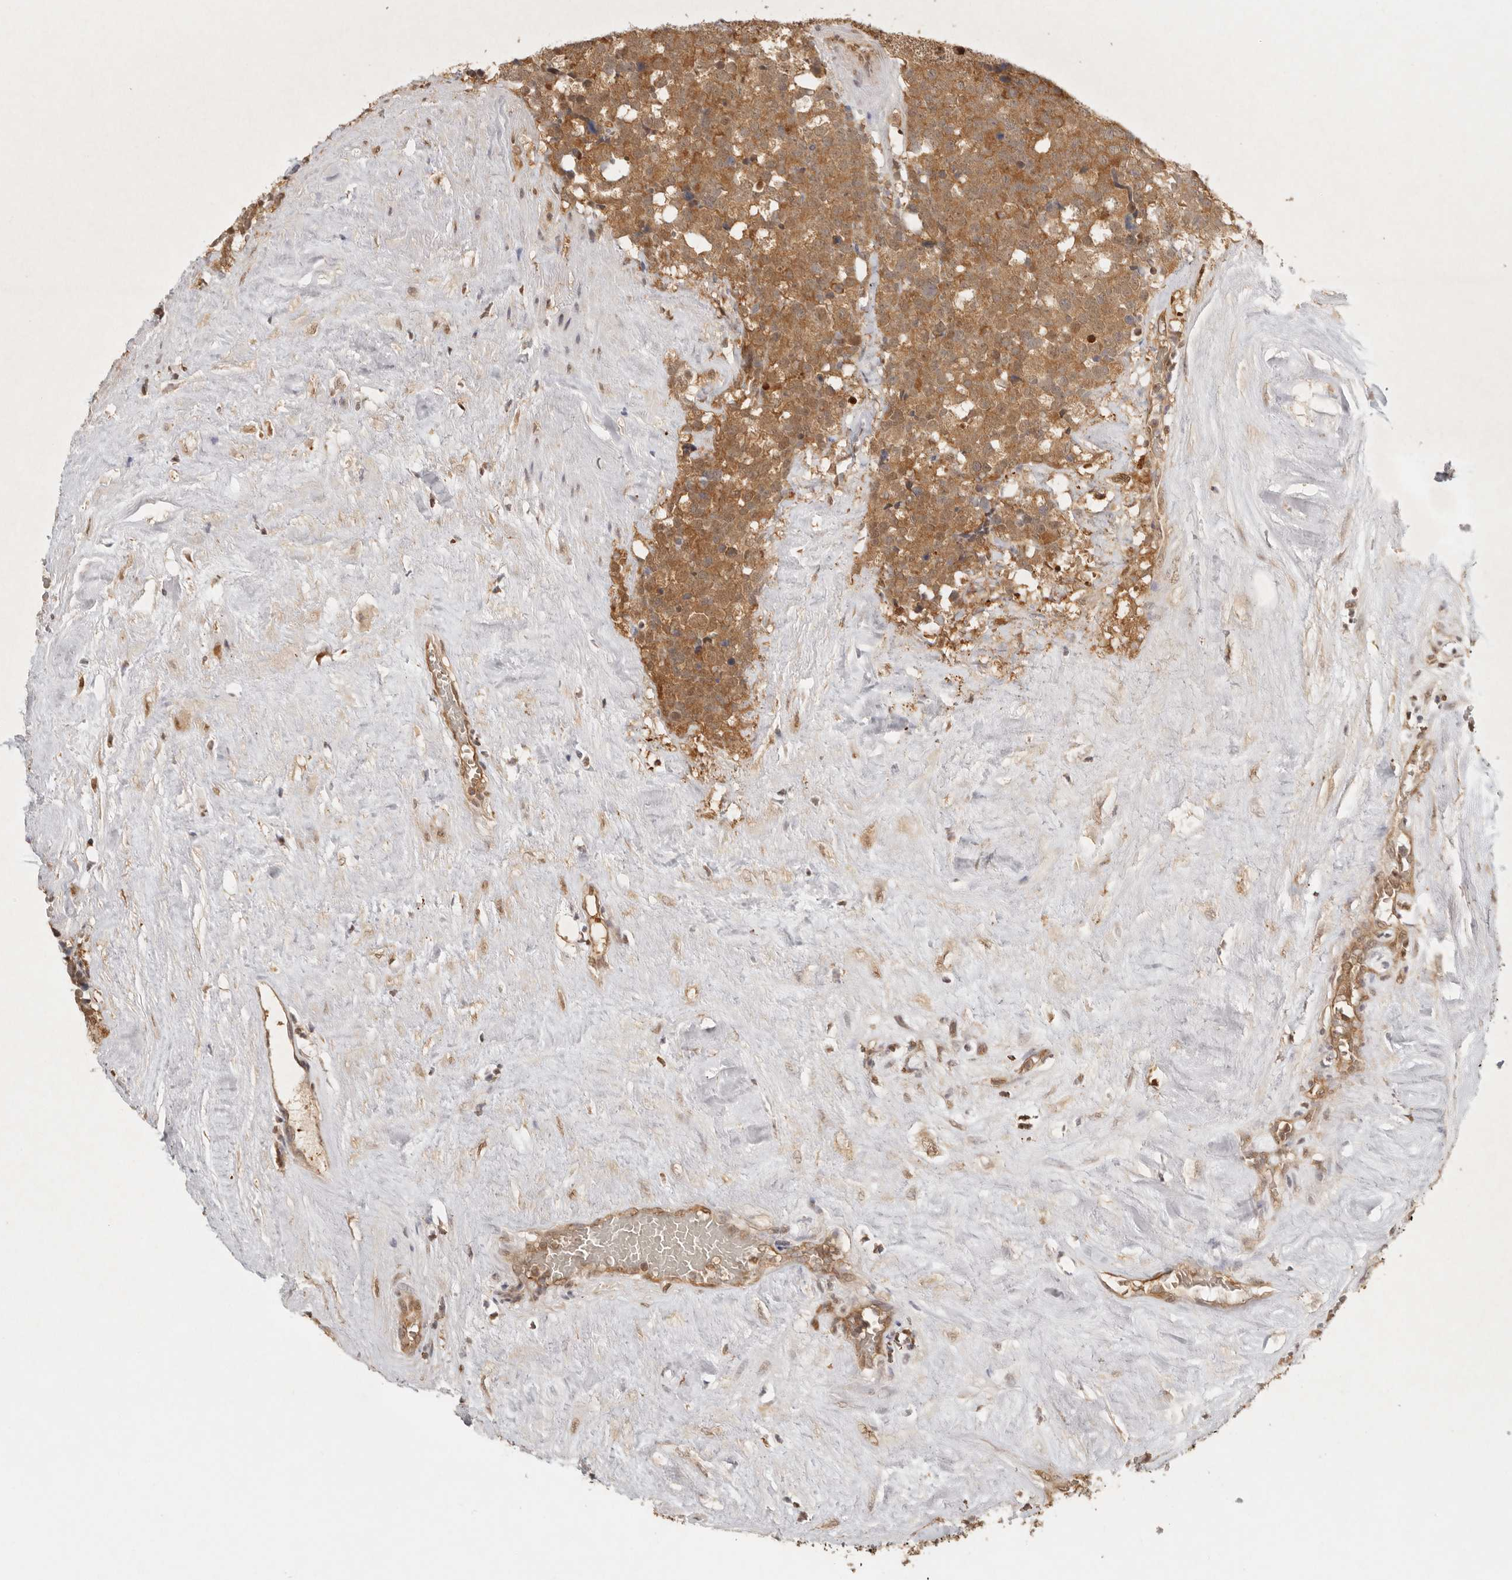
{"staining": {"intensity": "moderate", "quantity": ">75%", "location": "cytoplasmic/membranous"}, "tissue": "testis cancer", "cell_type": "Tumor cells", "image_type": "cancer", "snomed": [{"axis": "morphology", "description": "Seminoma, NOS"}, {"axis": "topography", "description": "Testis"}], "caption": "IHC of human testis cancer (seminoma) demonstrates medium levels of moderate cytoplasmic/membranous expression in approximately >75% of tumor cells. (brown staining indicates protein expression, while blue staining denotes nuclei).", "gene": "PSMA5", "patient": {"sex": "male", "age": 71}}